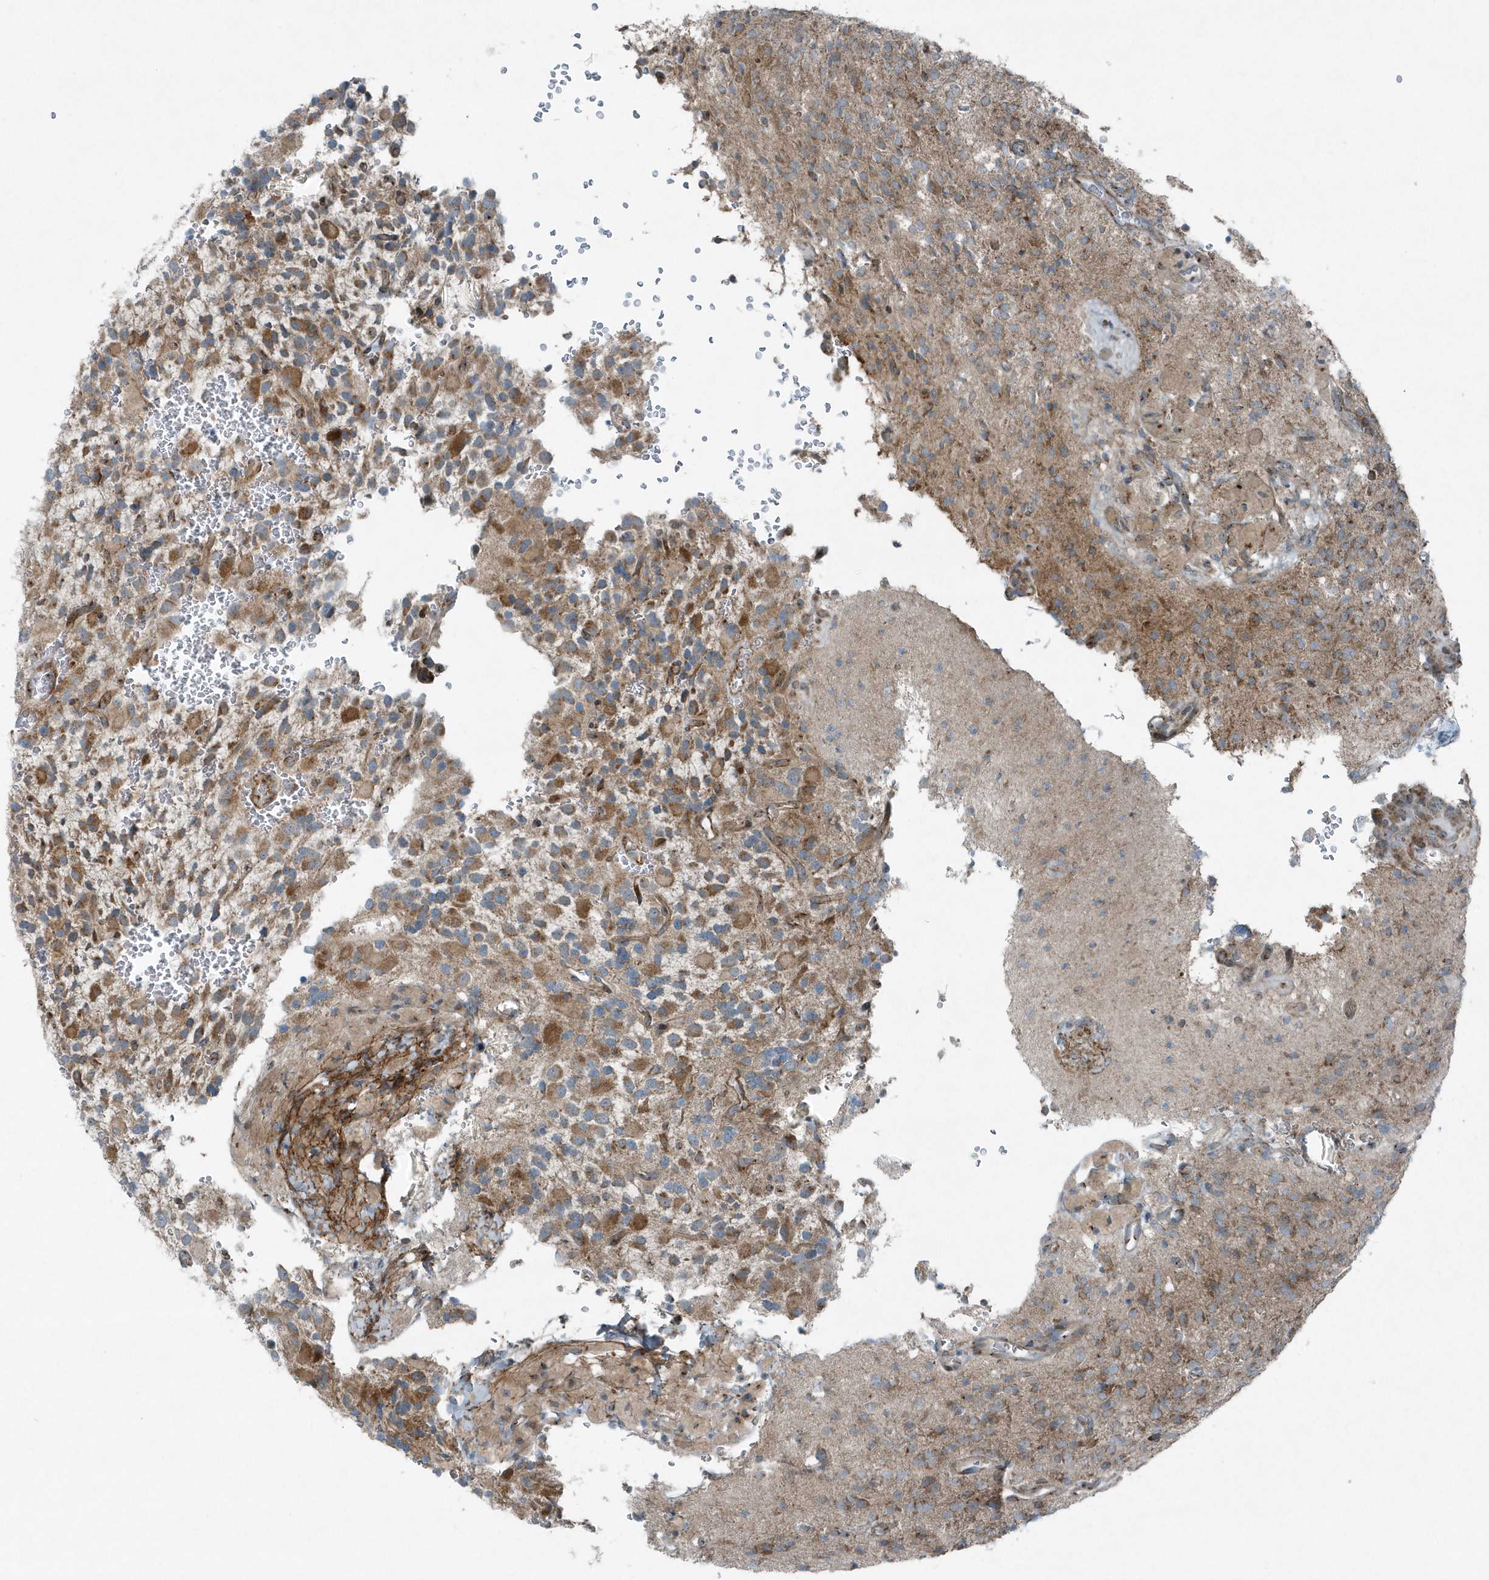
{"staining": {"intensity": "moderate", "quantity": "<25%", "location": "cytoplasmic/membranous"}, "tissue": "glioma", "cell_type": "Tumor cells", "image_type": "cancer", "snomed": [{"axis": "morphology", "description": "Glioma, malignant, High grade"}, {"axis": "topography", "description": "Brain"}], "caption": "The photomicrograph demonstrates a brown stain indicating the presence of a protein in the cytoplasmic/membranous of tumor cells in malignant glioma (high-grade).", "gene": "GCC2", "patient": {"sex": "male", "age": 34}}